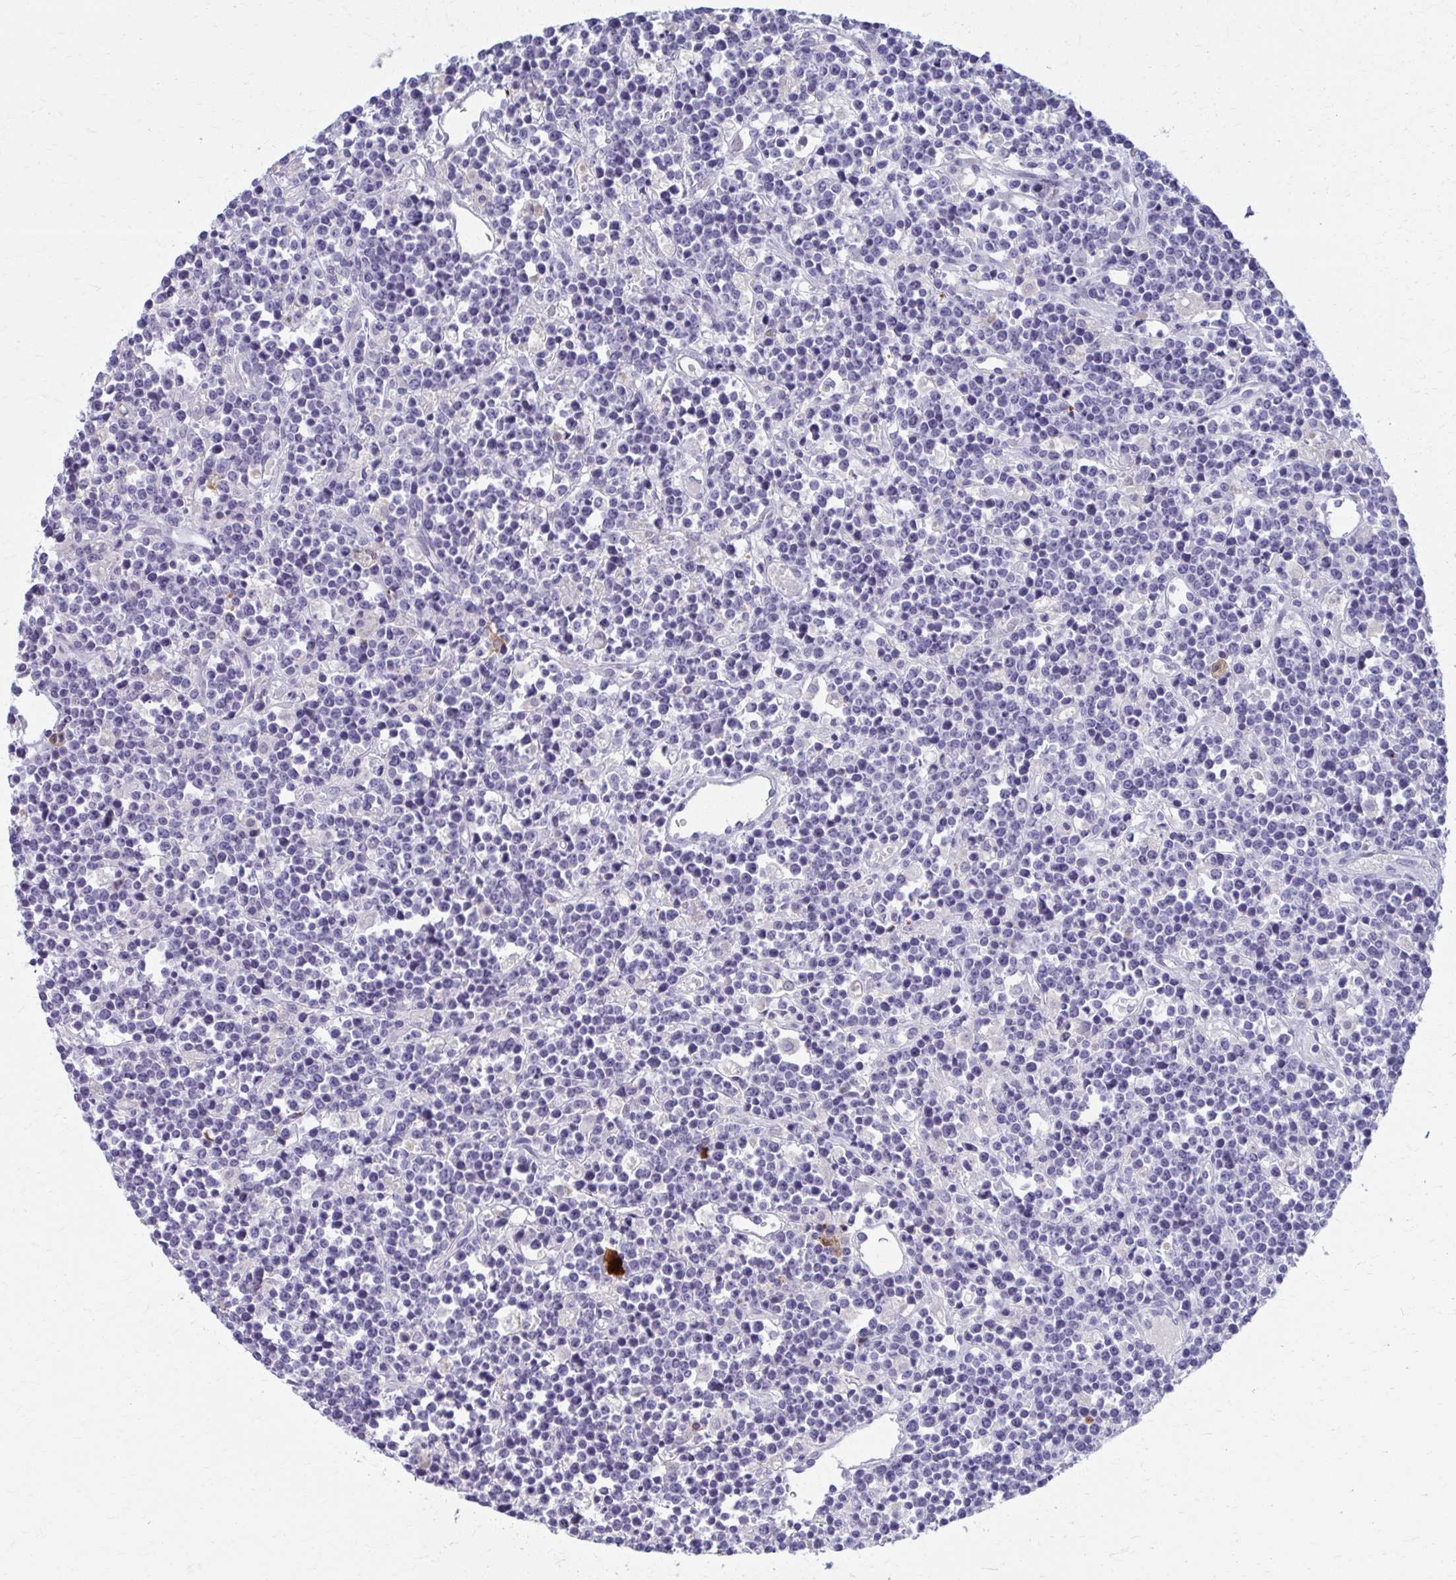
{"staining": {"intensity": "negative", "quantity": "none", "location": "none"}, "tissue": "lymphoma", "cell_type": "Tumor cells", "image_type": "cancer", "snomed": [{"axis": "morphology", "description": "Malignant lymphoma, non-Hodgkin's type, High grade"}, {"axis": "topography", "description": "Ovary"}], "caption": "DAB (3,3'-diaminobenzidine) immunohistochemical staining of human lymphoma demonstrates no significant staining in tumor cells.", "gene": "OR4M1", "patient": {"sex": "female", "age": 56}}